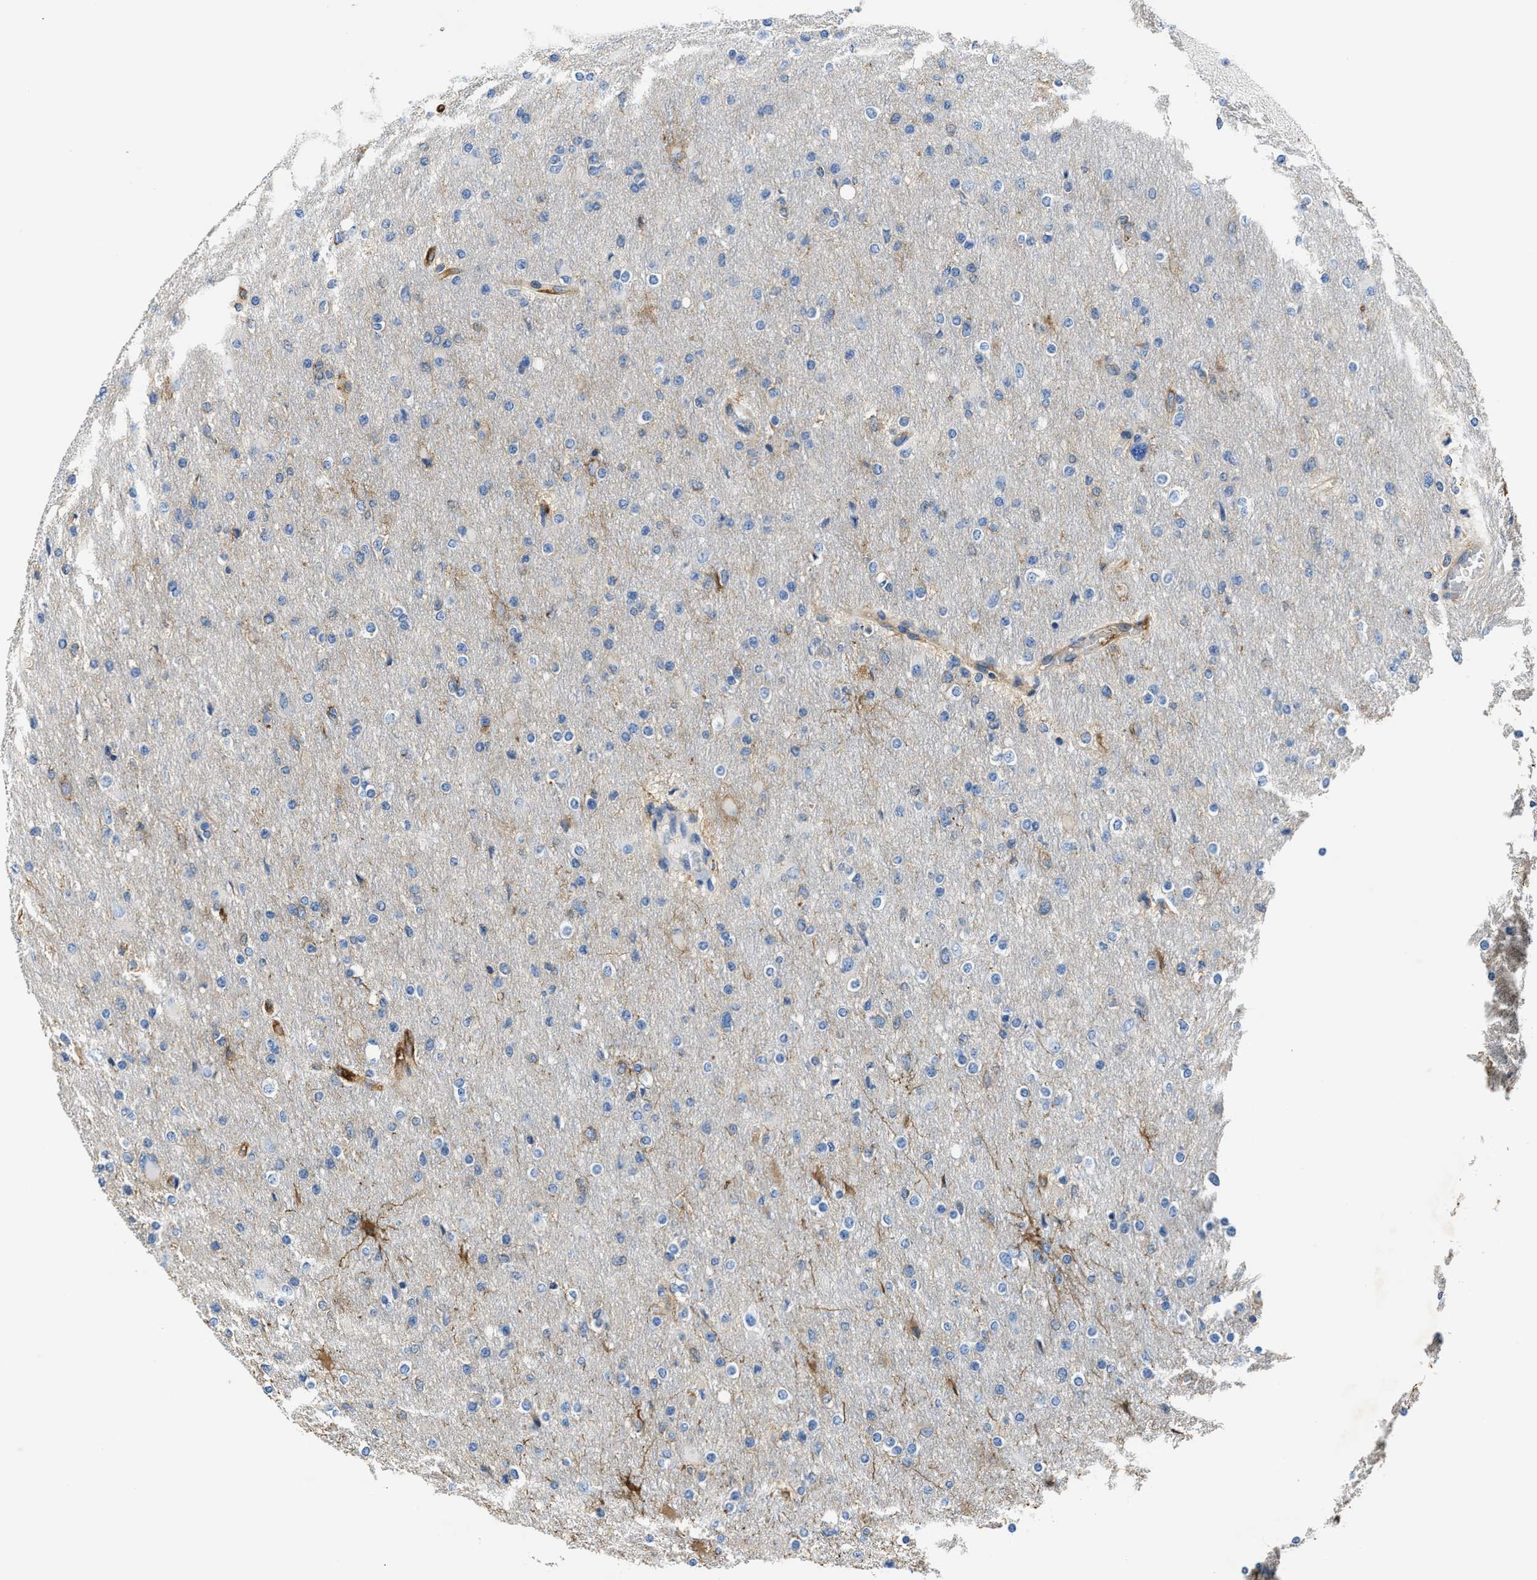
{"staining": {"intensity": "negative", "quantity": "none", "location": "none"}, "tissue": "glioma", "cell_type": "Tumor cells", "image_type": "cancer", "snomed": [{"axis": "morphology", "description": "Glioma, malignant, High grade"}, {"axis": "topography", "description": "Cerebral cortex"}], "caption": "An immunohistochemistry image of glioma is shown. There is no staining in tumor cells of glioma. (Stains: DAB immunohistochemistry with hematoxylin counter stain, Microscopy: brightfield microscopy at high magnification).", "gene": "TRAF6", "patient": {"sex": "female", "age": 36}}